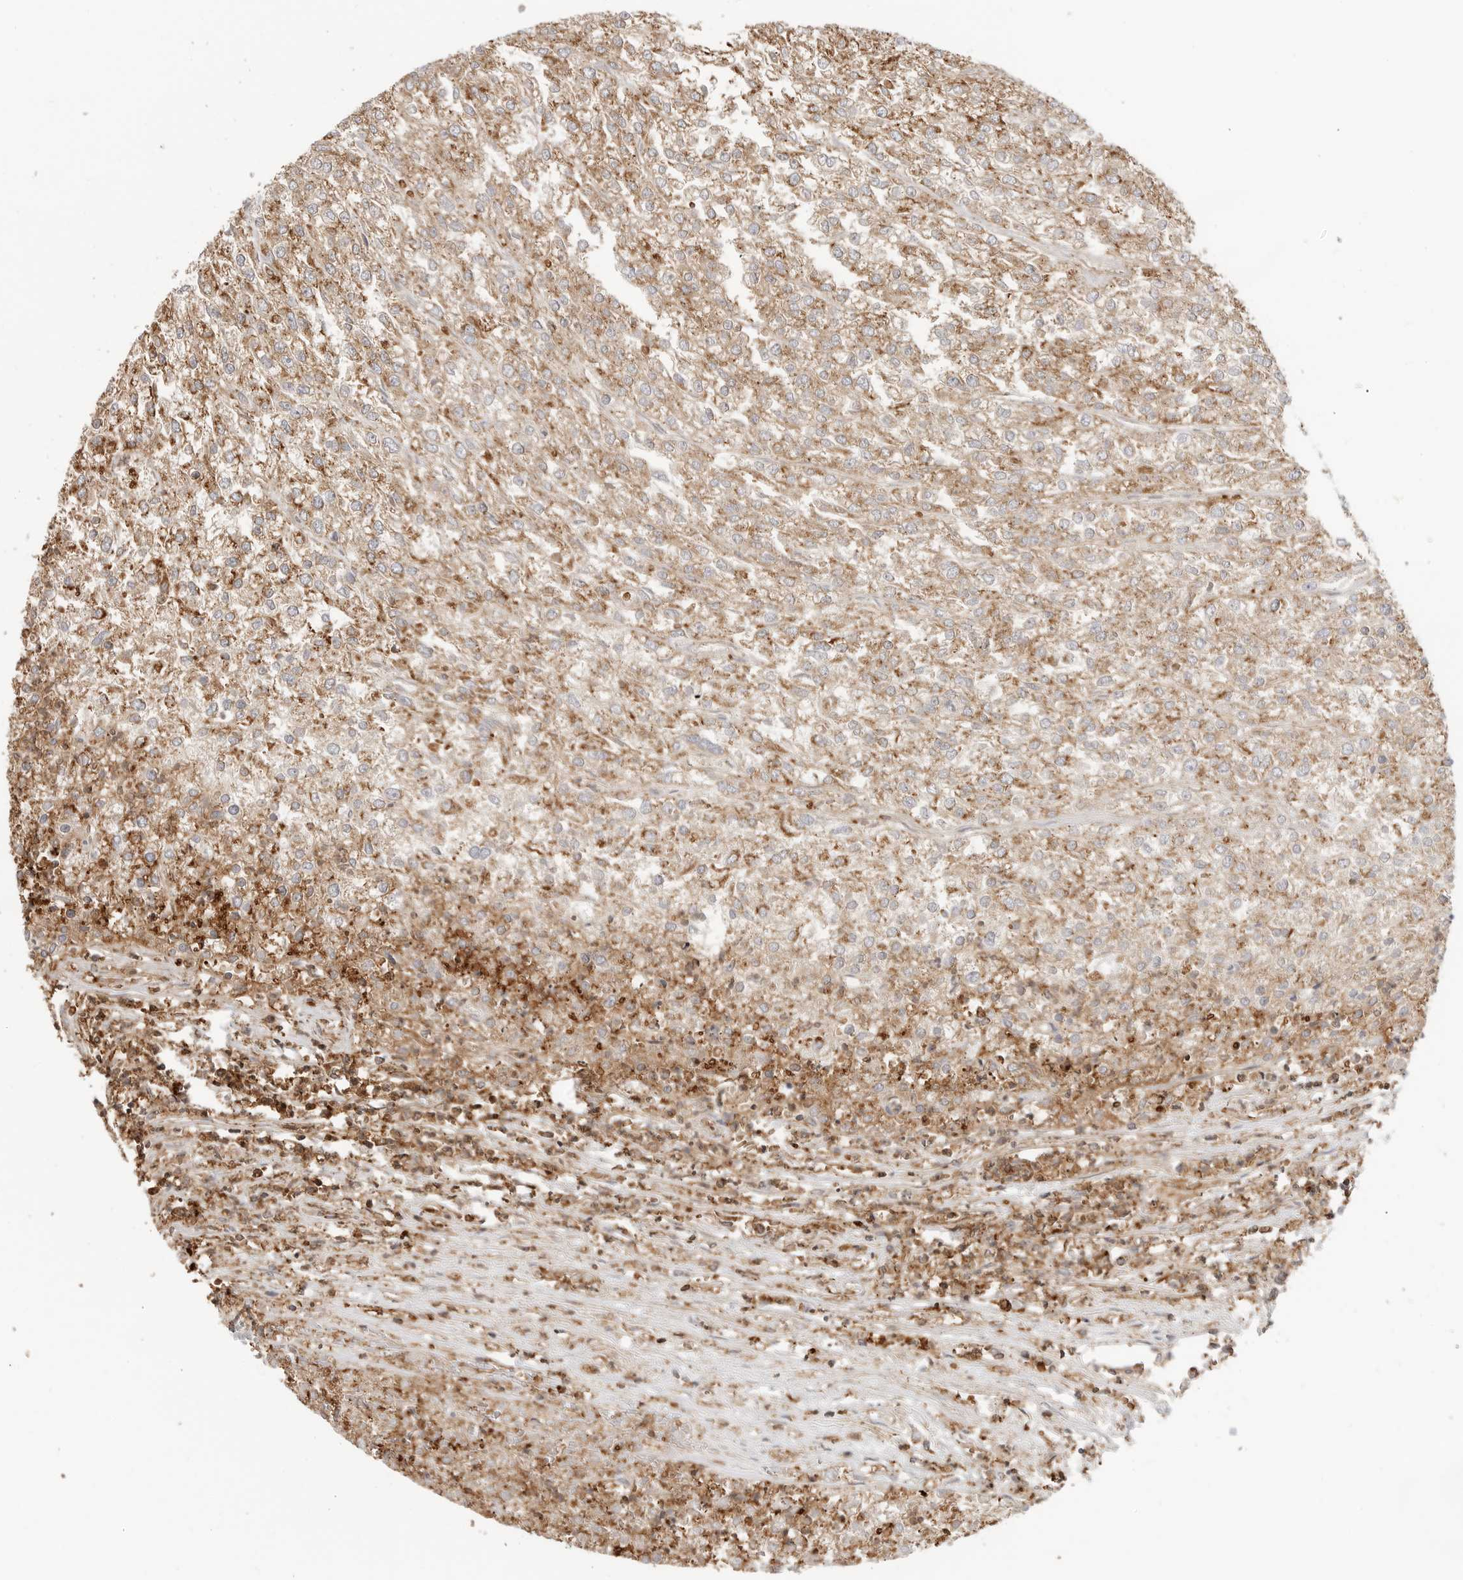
{"staining": {"intensity": "weak", "quantity": ">75%", "location": "cytoplasmic/membranous"}, "tissue": "renal cancer", "cell_type": "Tumor cells", "image_type": "cancer", "snomed": [{"axis": "morphology", "description": "Adenocarcinoma, NOS"}, {"axis": "topography", "description": "Kidney"}], "caption": "Tumor cells demonstrate low levels of weak cytoplasmic/membranous staining in approximately >75% of cells in human renal cancer.", "gene": "ANXA11", "patient": {"sex": "female", "age": 54}}